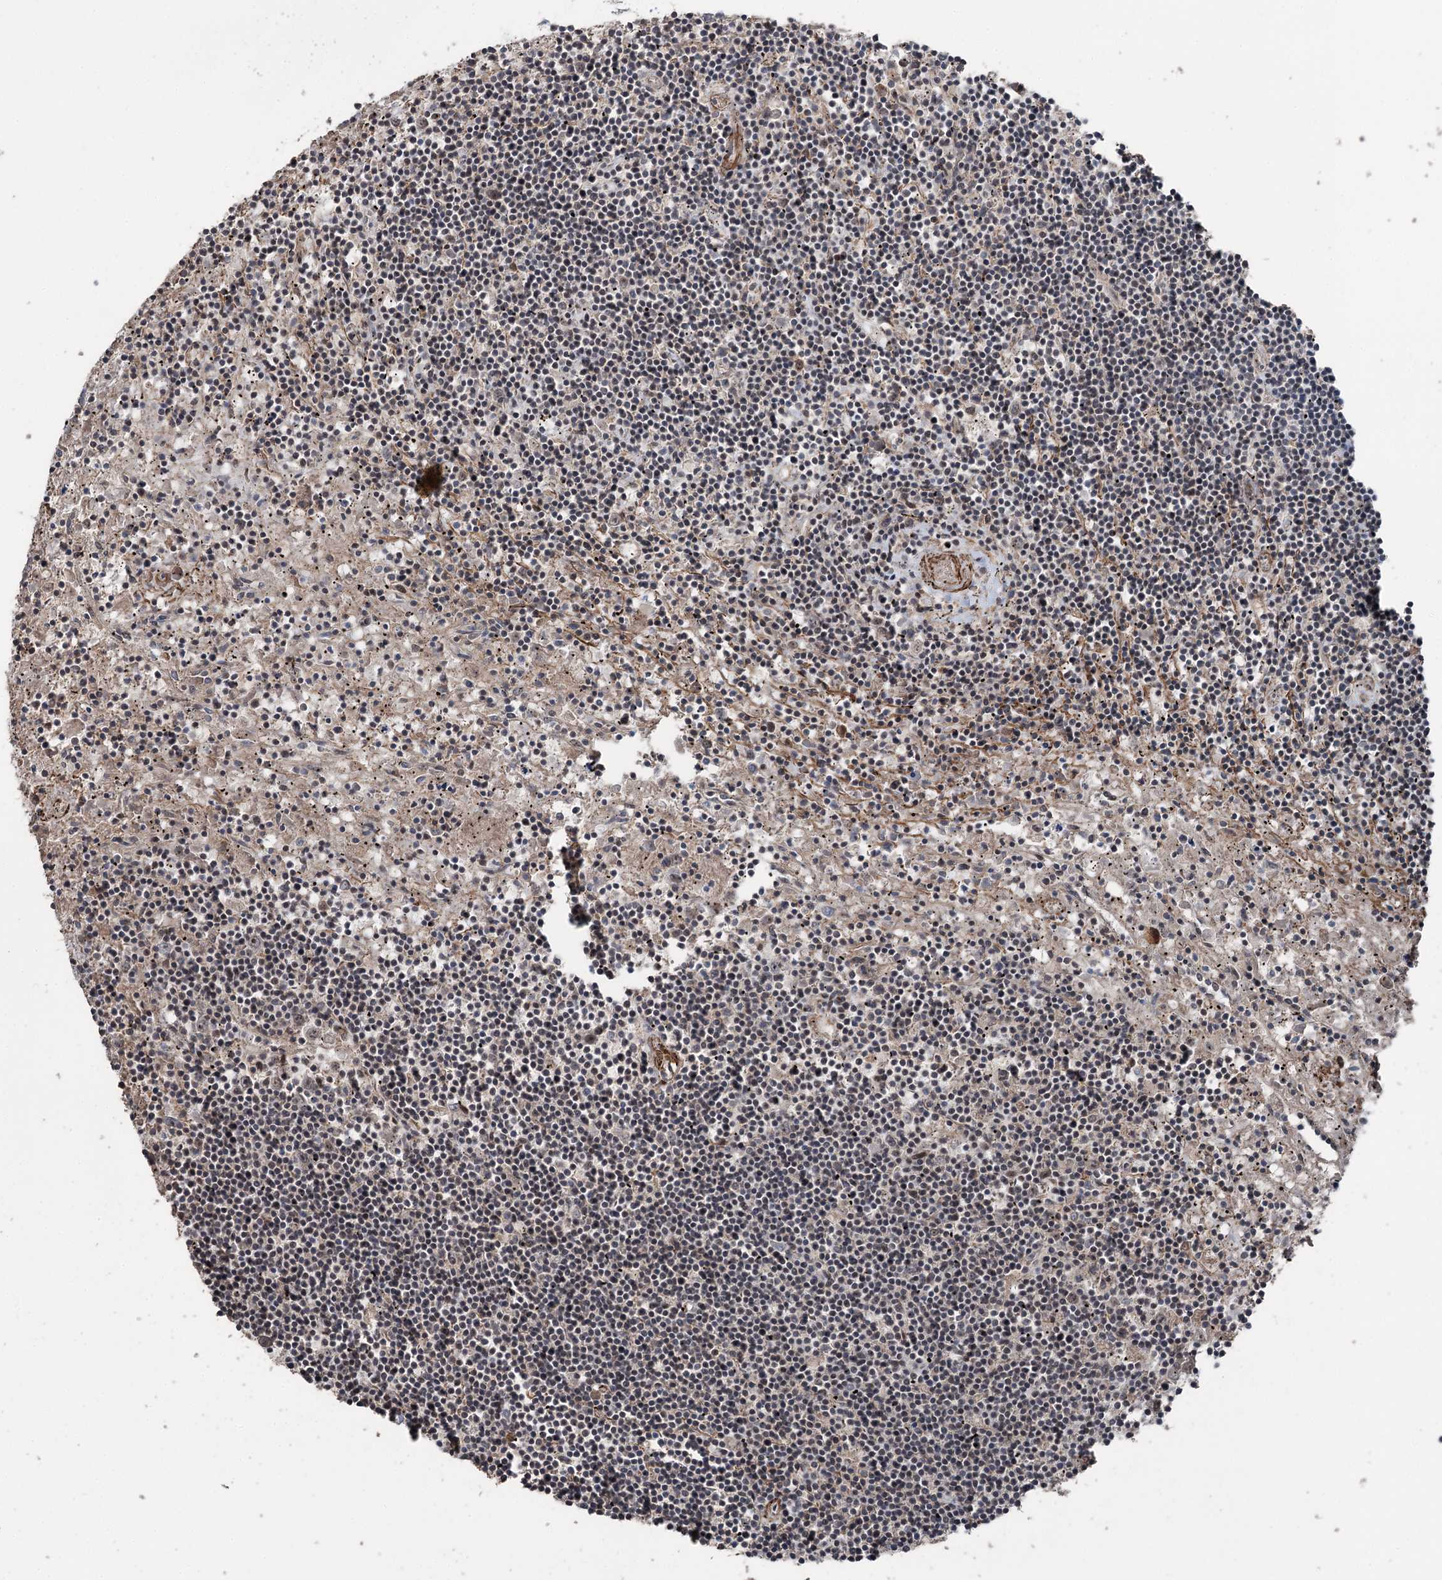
{"staining": {"intensity": "weak", "quantity": "<25%", "location": "nuclear"}, "tissue": "lymphoma", "cell_type": "Tumor cells", "image_type": "cancer", "snomed": [{"axis": "morphology", "description": "Malignant lymphoma, non-Hodgkin's type, Low grade"}, {"axis": "topography", "description": "Spleen"}], "caption": "A micrograph of malignant lymphoma, non-Hodgkin's type (low-grade) stained for a protein reveals no brown staining in tumor cells.", "gene": "CCDC82", "patient": {"sex": "male", "age": 76}}